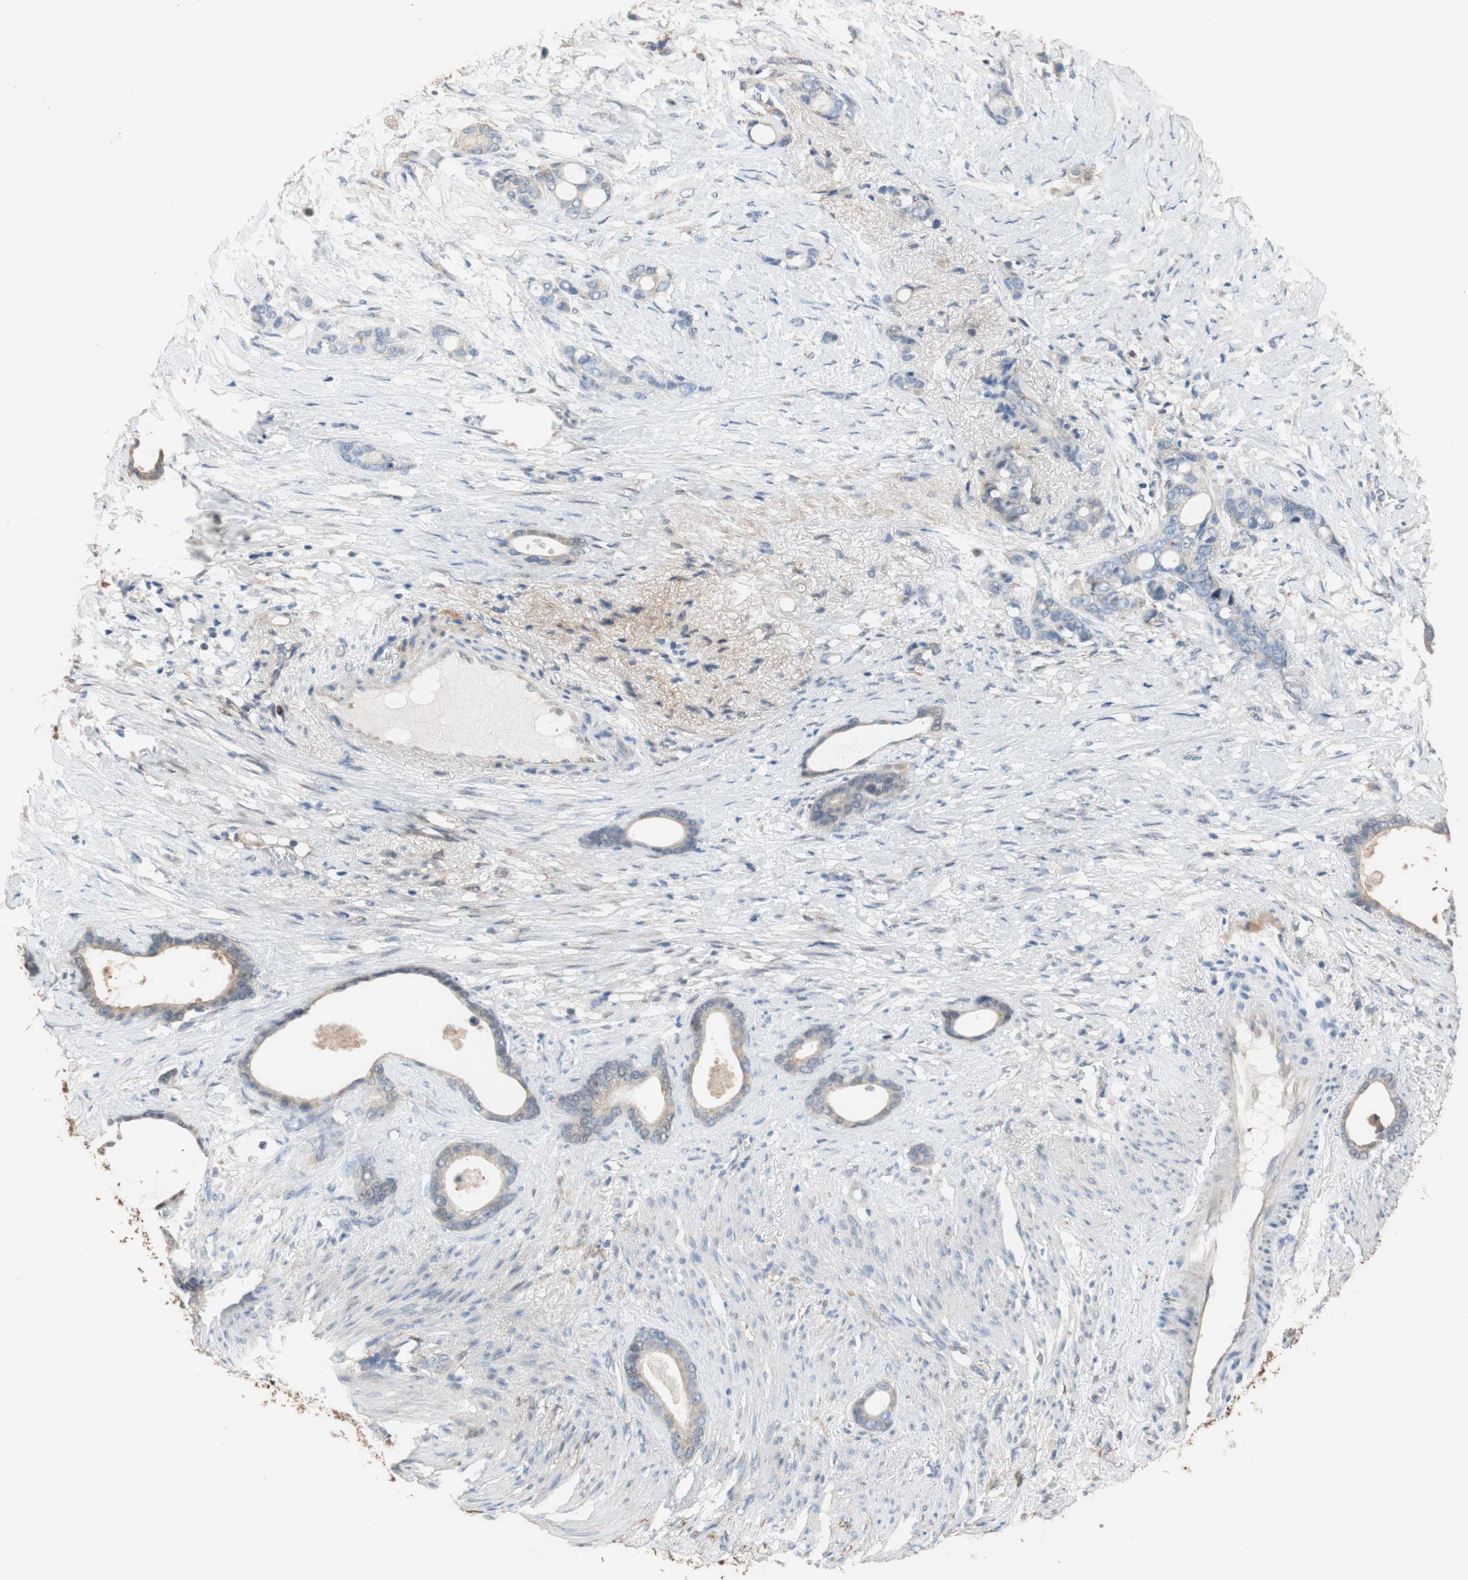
{"staining": {"intensity": "weak", "quantity": ">75%", "location": "cytoplasmic/membranous"}, "tissue": "stomach cancer", "cell_type": "Tumor cells", "image_type": "cancer", "snomed": [{"axis": "morphology", "description": "Adenocarcinoma, NOS"}, {"axis": "topography", "description": "Stomach"}], "caption": "Immunohistochemical staining of stomach cancer exhibits weak cytoplasmic/membranous protein positivity in approximately >75% of tumor cells.", "gene": "ALDH1A2", "patient": {"sex": "female", "age": 75}}